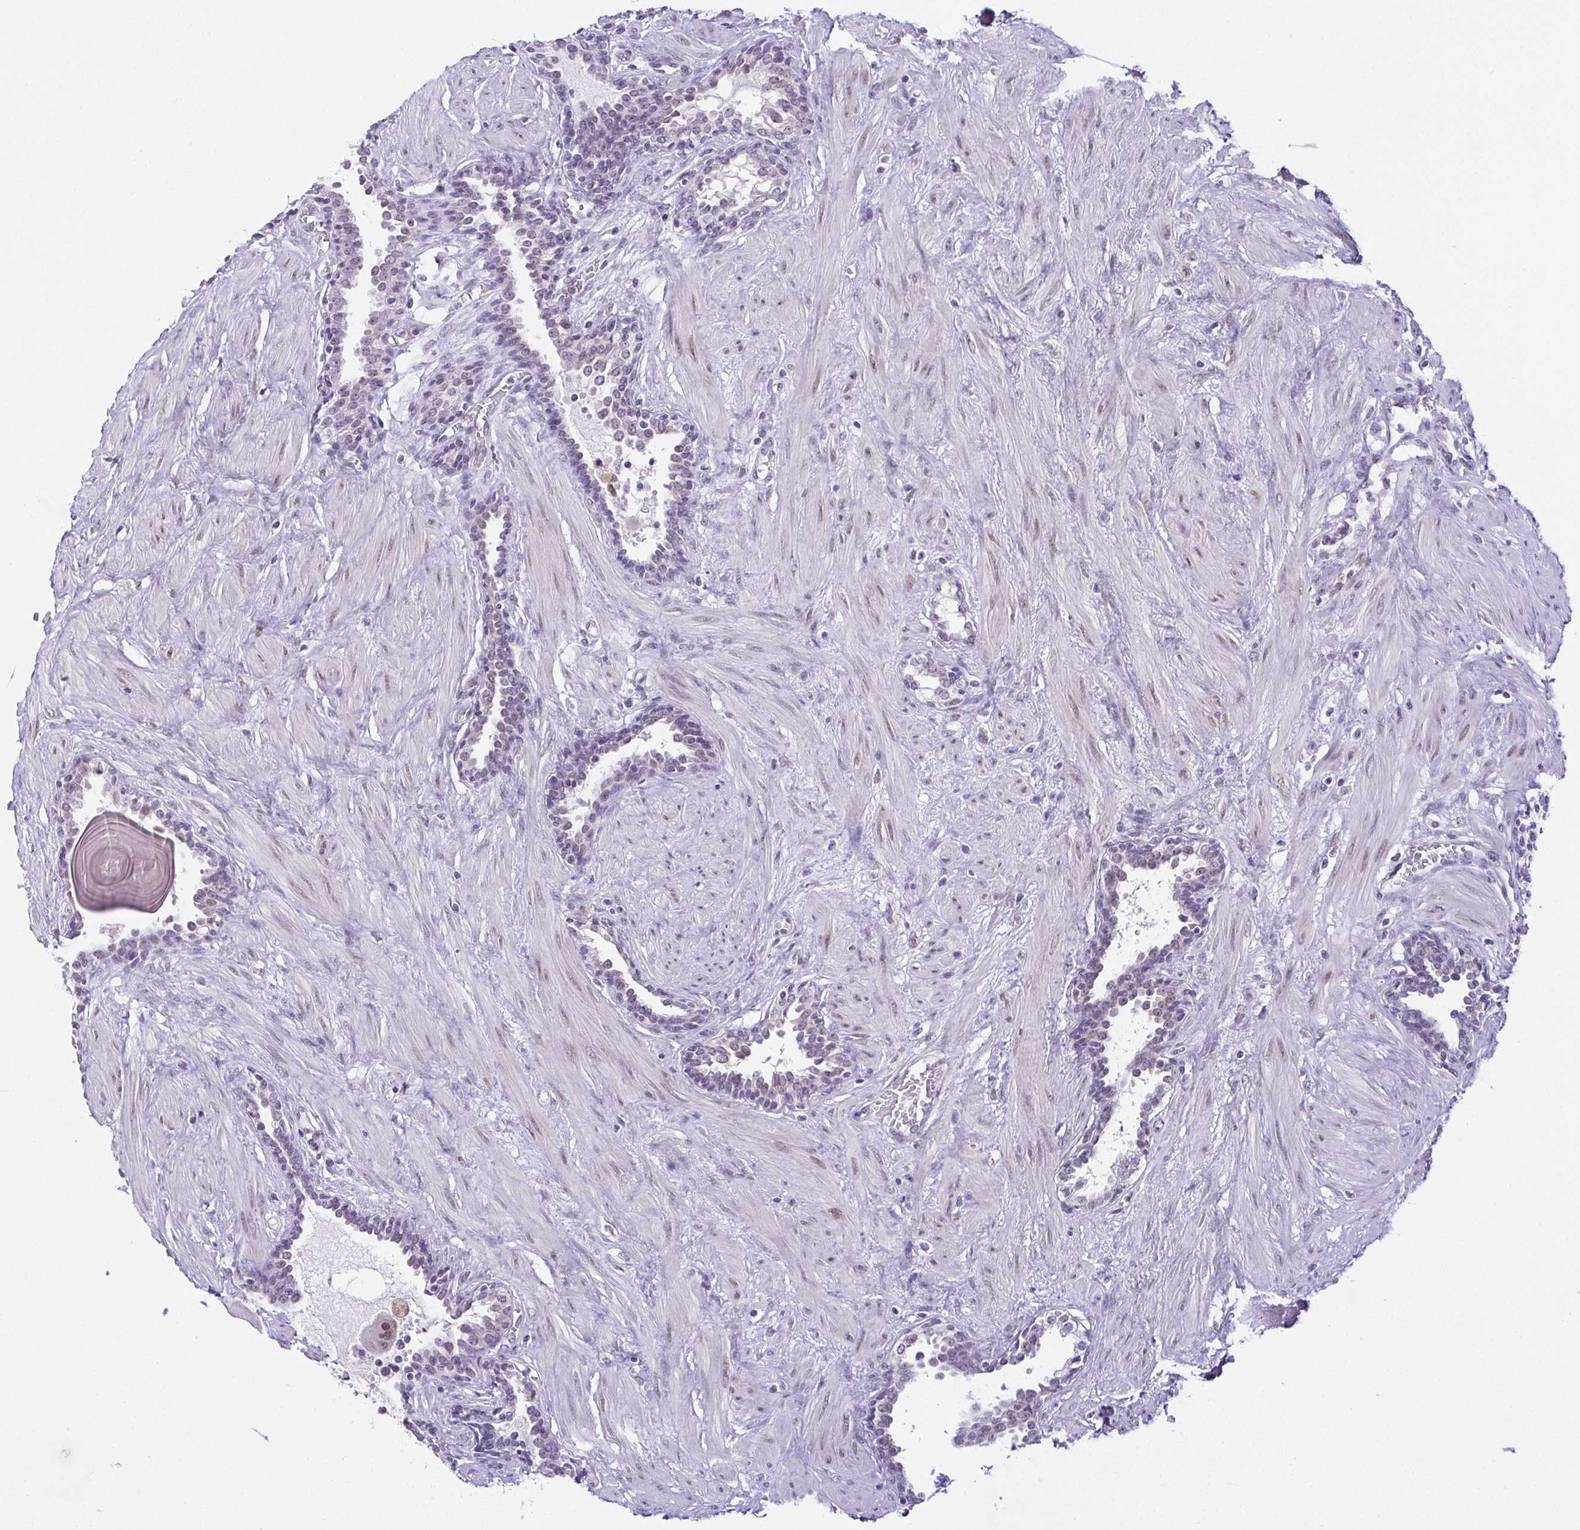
{"staining": {"intensity": "weak", "quantity": "<25%", "location": "nuclear"}, "tissue": "prostate", "cell_type": "Glandular cells", "image_type": "normal", "snomed": [{"axis": "morphology", "description": "Normal tissue, NOS"}, {"axis": "topography", "description": "Prostate"}], "caption": "This is a histopathology image of IHC staining of normal prostate, which shows no staining in glandular cells.", "gene": "RBM3", "patient": {"sex": "male", "age": 55}}